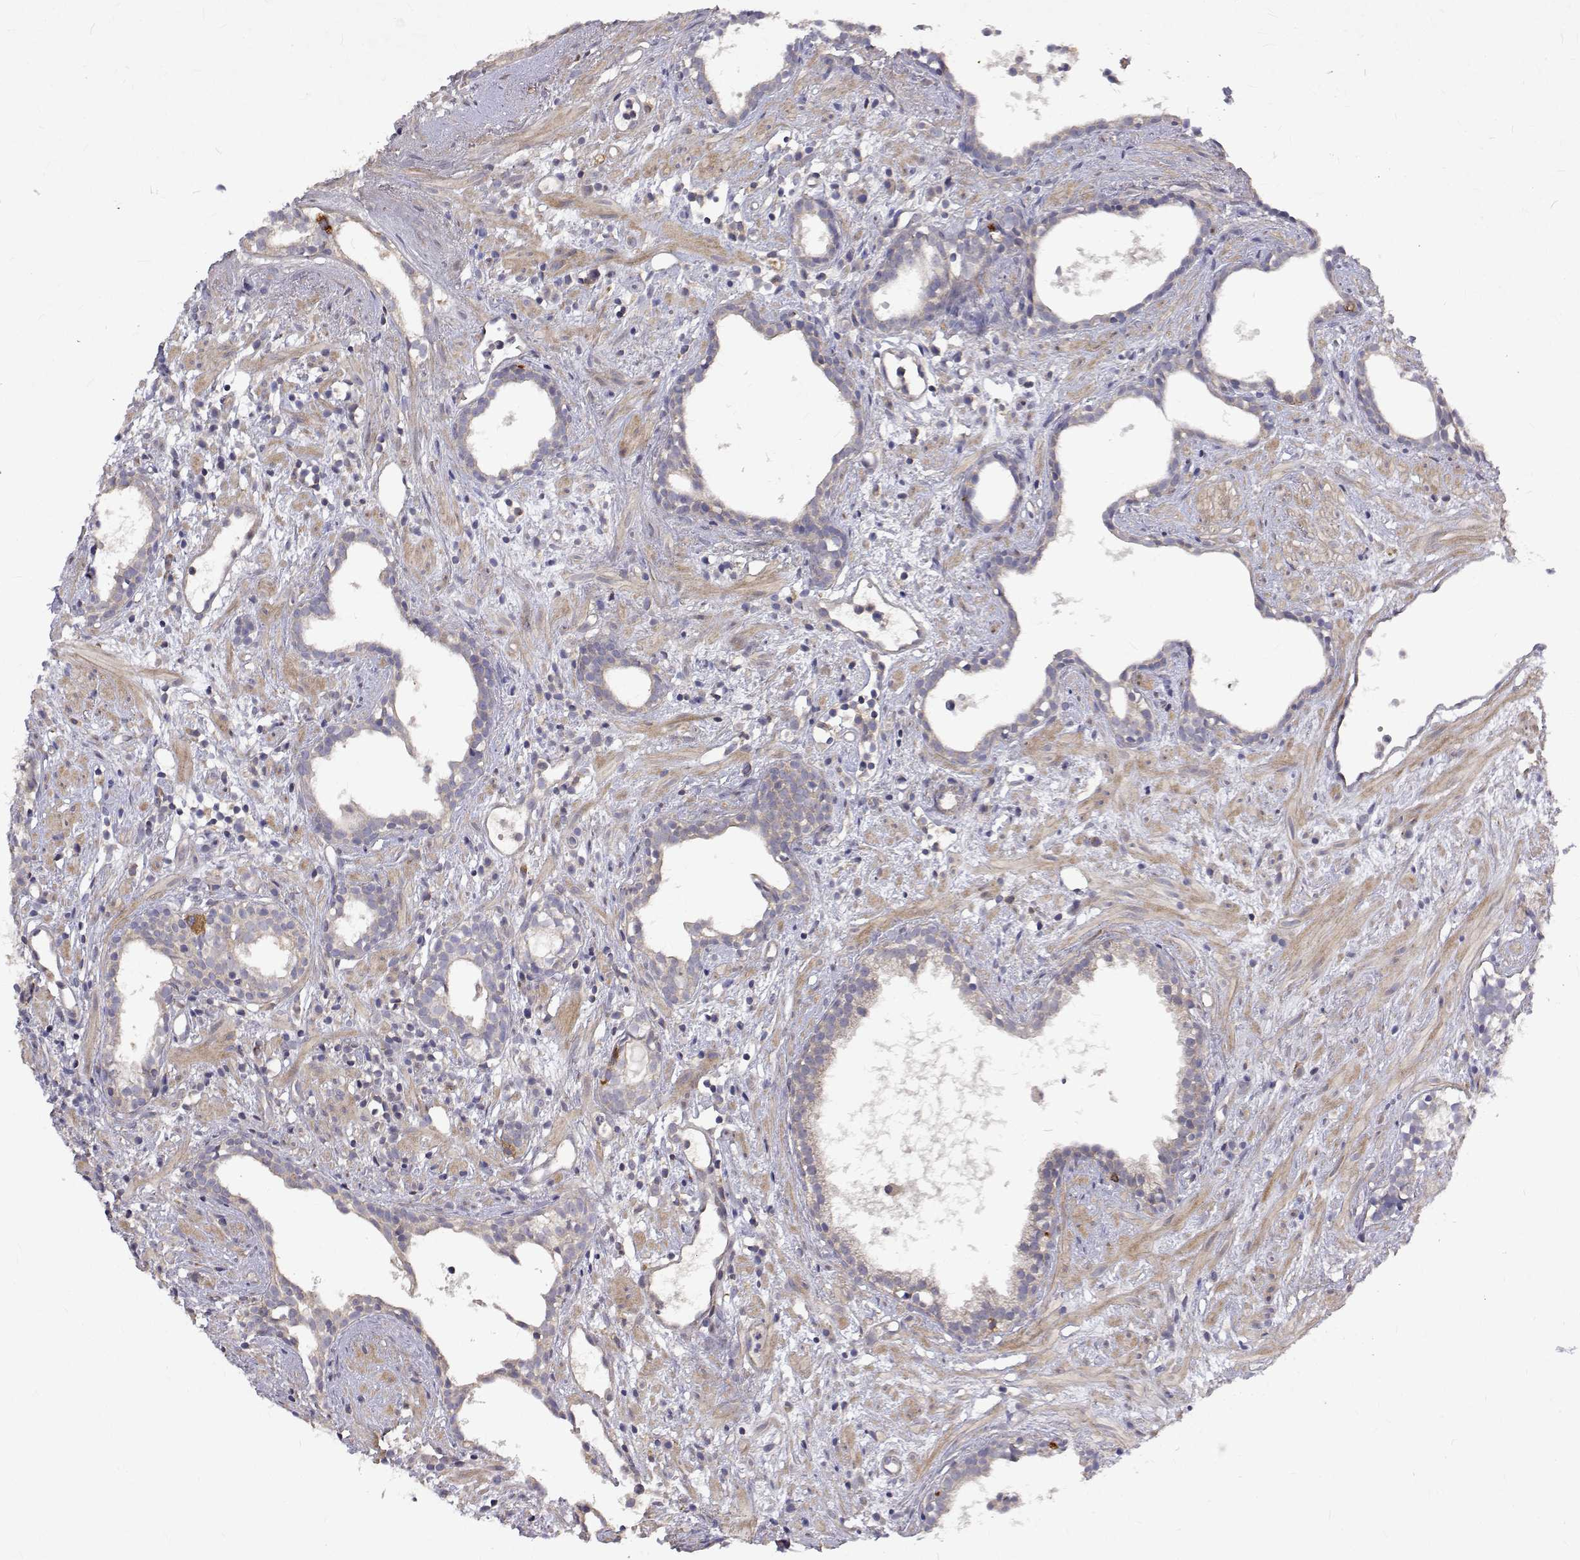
{"staining": {"intensity": "negative", "quantity": "none", "location": "none"}, "tissue": "prostate cancer", "cell_type": "Tumor cells", "image_type": "cancer", "snomed": [{"axis": "morphology", "description": "Adenocarcinoma, High grade"}, {"axis": "topography", "description": "Prostate"}], "caption": "Tumor cells show no significant protein staining in prostate adenocarcinoma (high-grade).", "gene": "ALKBH8", "patient": {"sex": "male", "age": 83}}